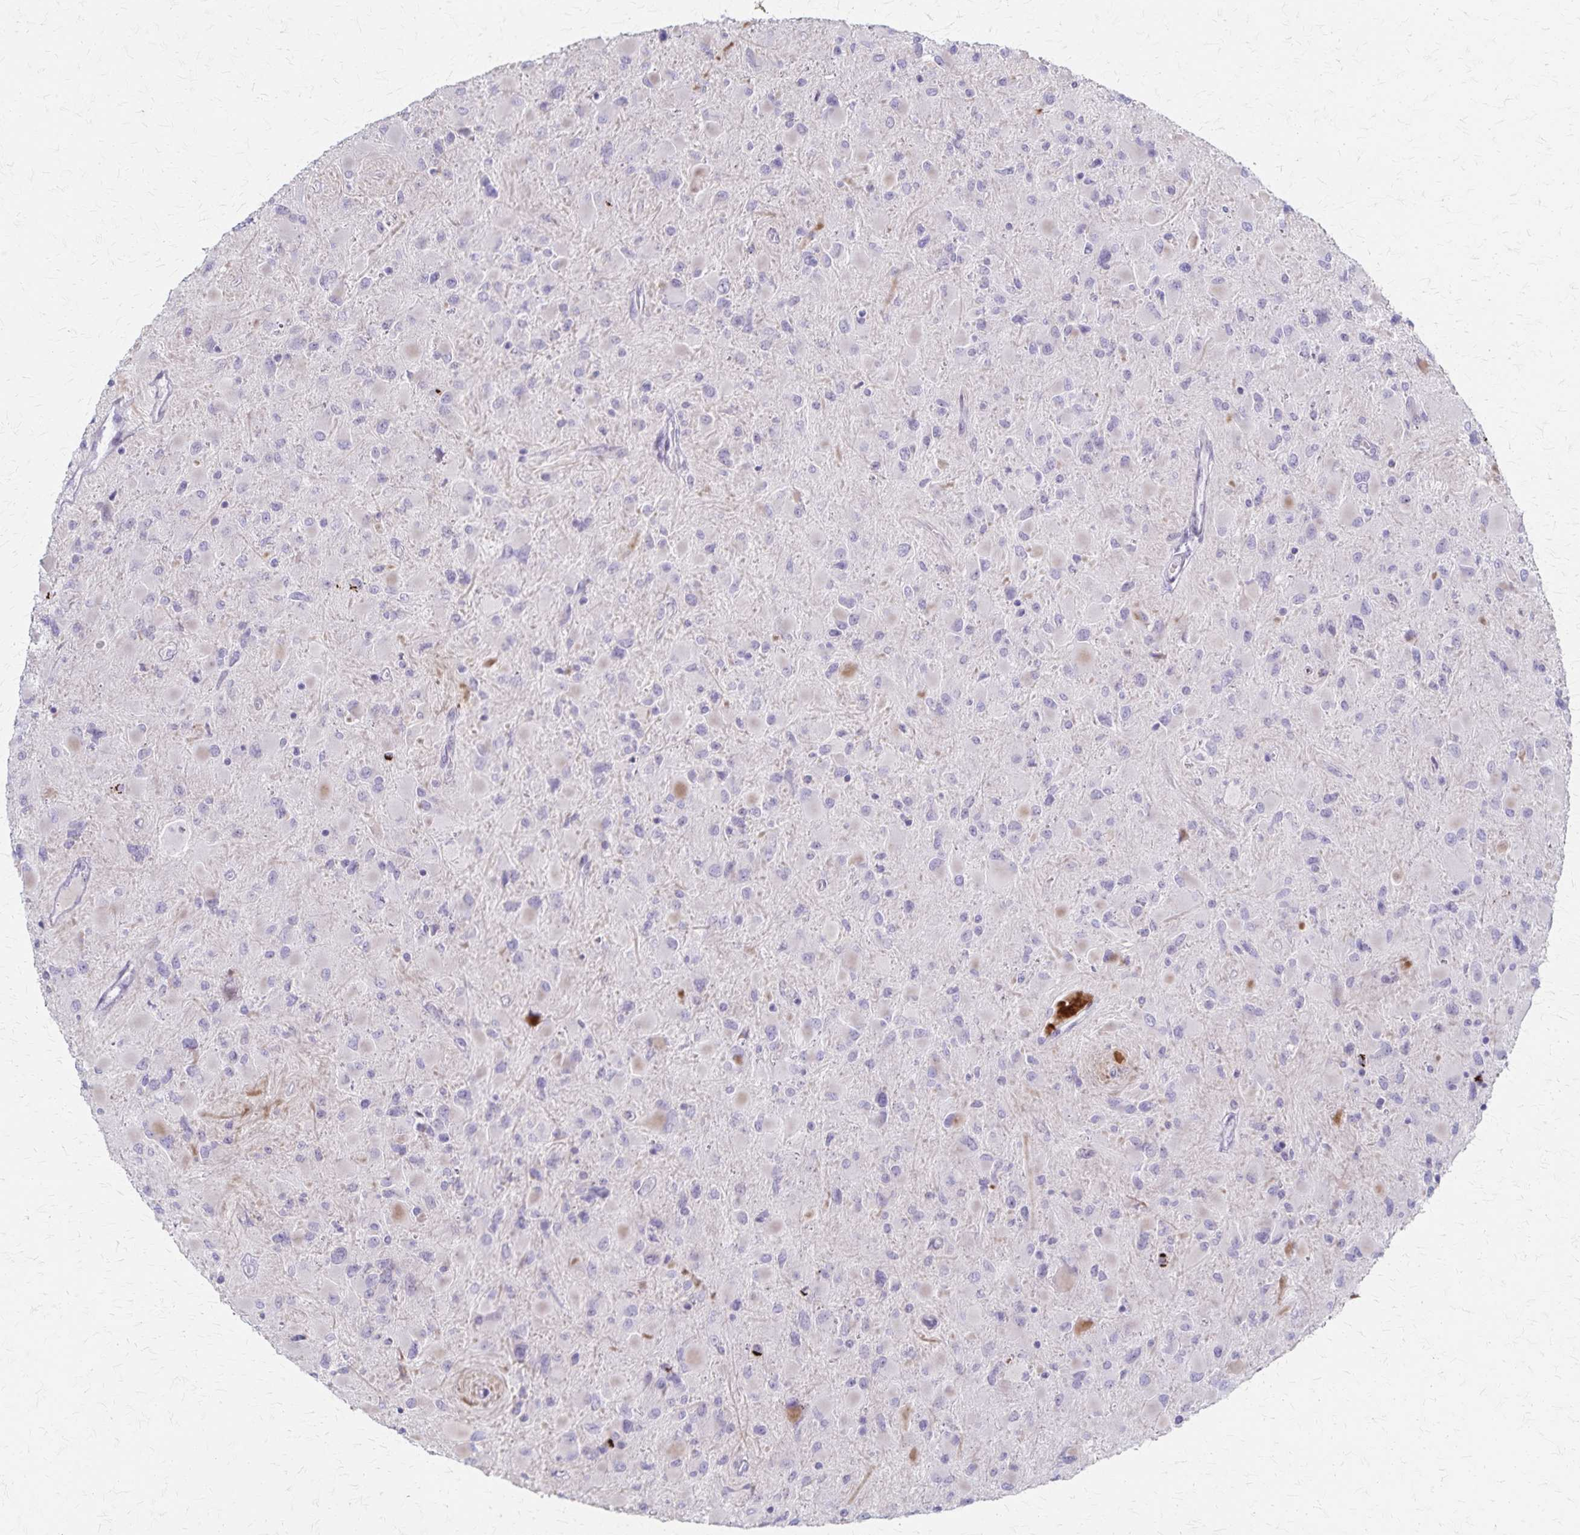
{"staining": {"intensity": "negative", "quantity": "none", "location": "none"}, "tissue": "glioma", "cell_type": "Tumor cells", "image_type": "cancer", "snomed": [{"axis": "morphology", "description": "Glioma, malignant, High grade"}, {"axis": "topography", "description": "Cerebral cortex"}], "caption": "Malignant glioma (high-grade) stained for a protein using immunohistochemistry (IHC) exhibits no positivity tumor cells.", "gene": "DLK2", "patient": {"sex": "female", "age": 36}}